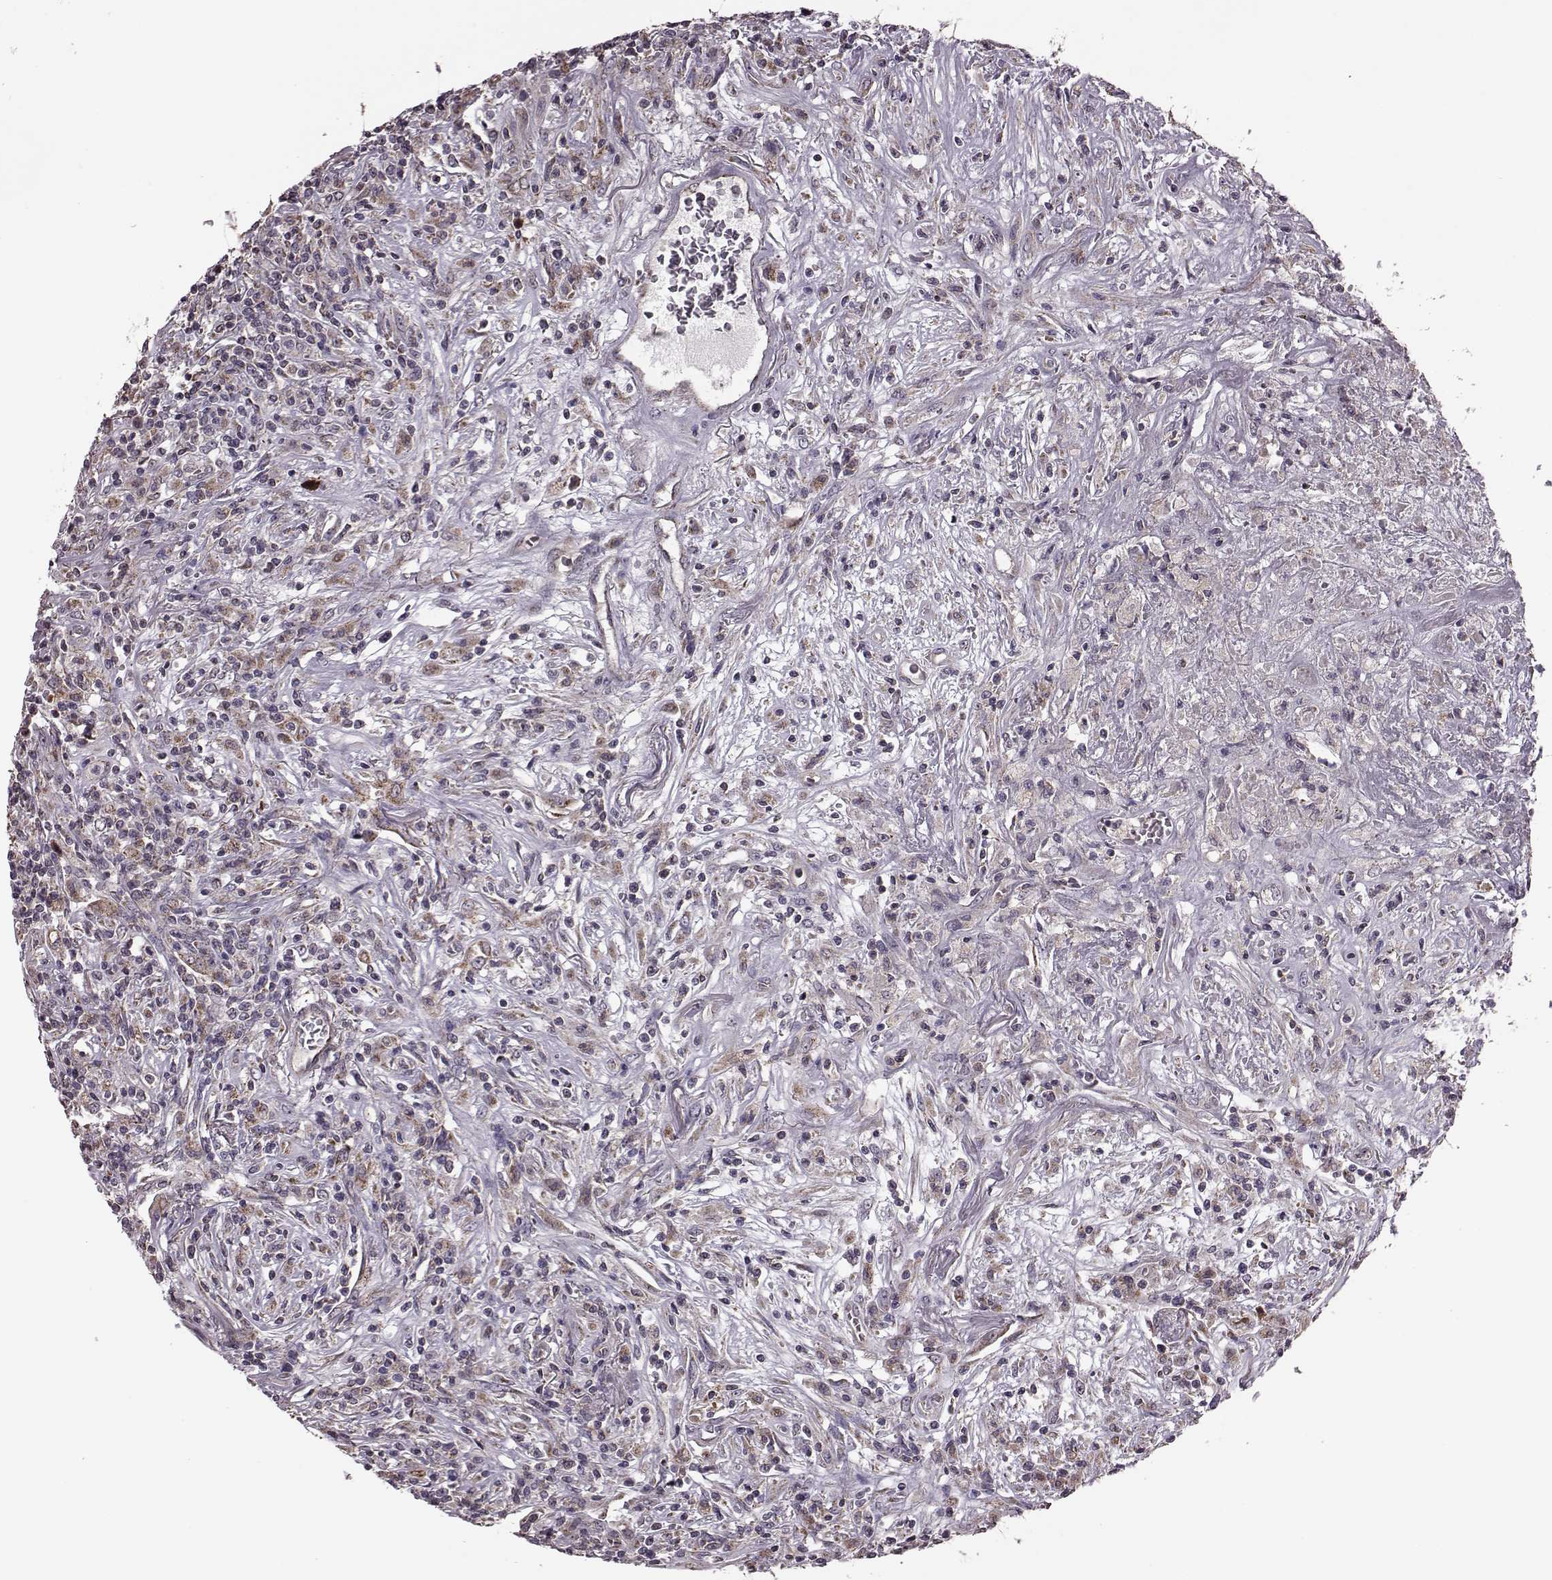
{"staining": {"intensity": "weak", "quantity": "<25%", "location": "cytoplasmic/membranous"}, "tissue": "lymphoma", "cell_type": "Tumor cells", "image_type": "cancer", "snomed": [{"axis": "morphology", "description": "Malignant lymphoma, non-Hodgkin's type, High grade"}, {"axis": "topography", "description": "Lung"}], "caption": "Tumor cells are negative for protein expression in human malignant lymphoma, non-Hodgkin's type (high-grade). (Immunohistochemistry, brightfield microscopy, high magnification).", "gene": "PUDP", "patient": {"sex": "male", "age": 79}}